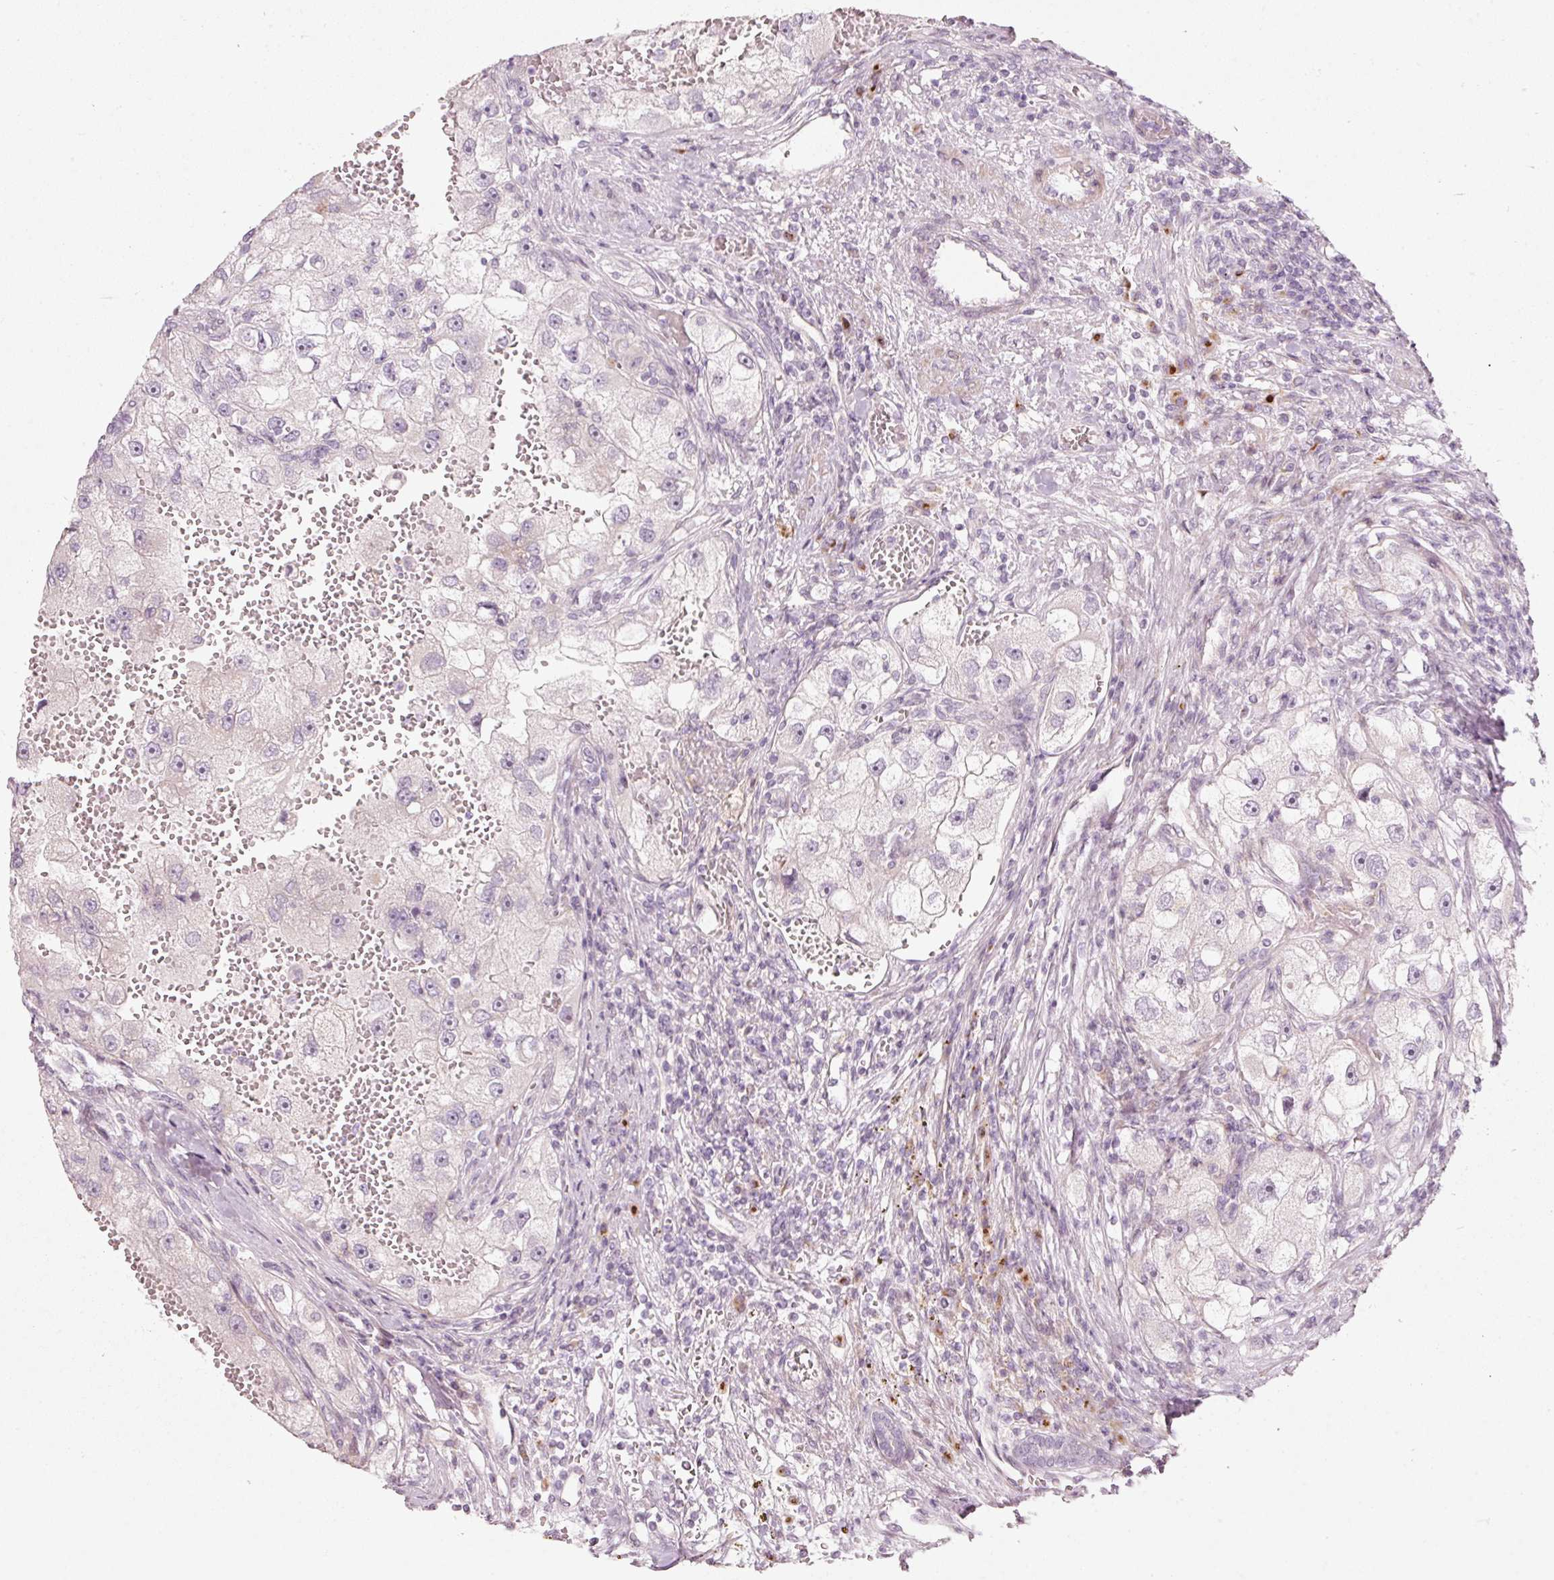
{"staining": {"intensity": "negative", "quantity": "none", "location": "none"}, "tissue": "renal cancer", "cell_type": "Tumor cells", "image_type": "cancer", "snomed": [{"axis": "morphology", "description": "Adenocarcinoma, NOS"}, {"axis": "topography", "description": "Kidney"}], "caption": "This photomicrograph is of renal cancer (adenocarcinoma) stained with immunohistochemistry (IHC) to label a protein in brown with the nuclei are counter-stained blue. There is no staining in tumor cells.", "gene": "SLC20A1", "patient": {"sex": "male", "age": 63}}